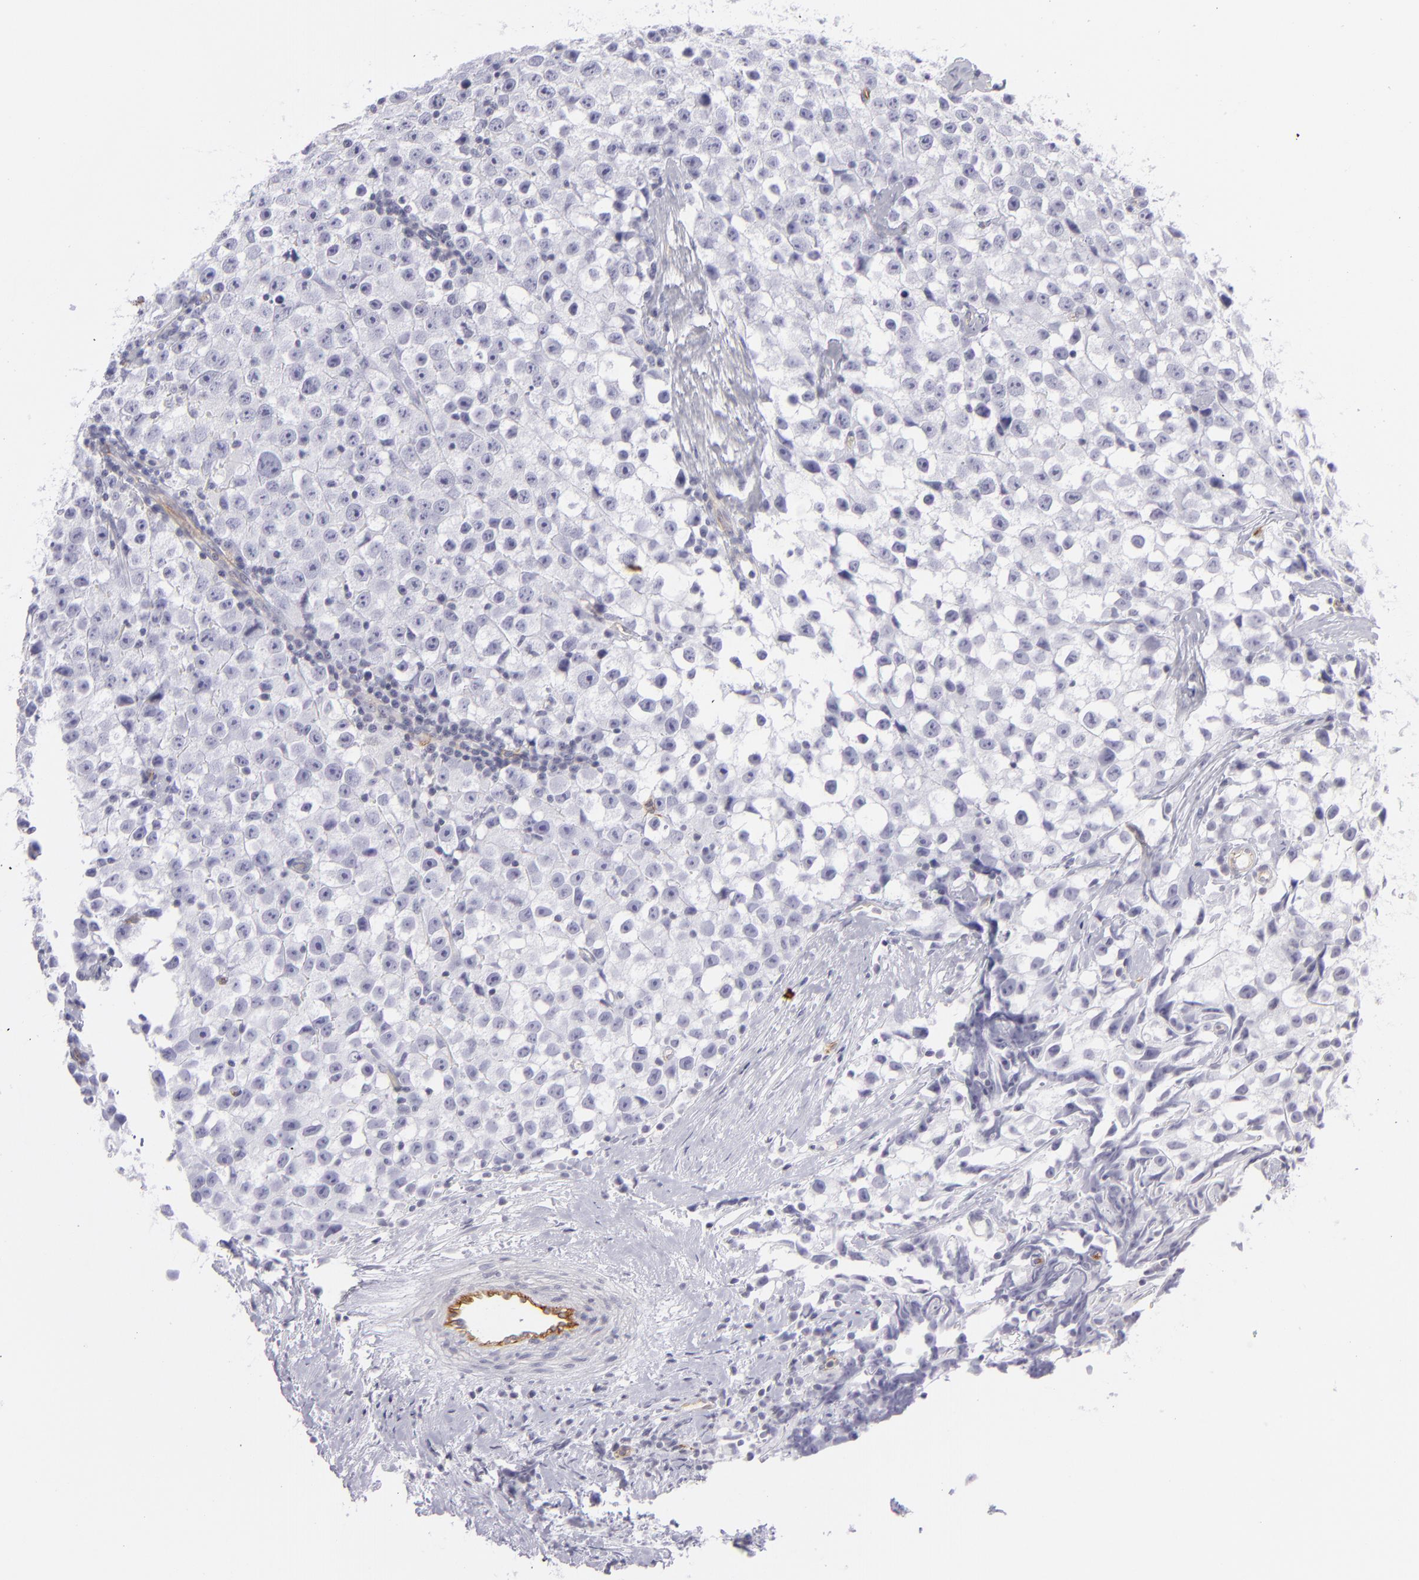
{"staining": {"intensity": "negative", "quantity": "none", "location": "none"}, "tissue": "testis cancer", "cell_type": "Tumor cells", "image_type": "cancer", "snomed": [{"axis": "morphology", "description": "Seminoma, NOS"}, {"axis": "topography", "description": "Testis"}], "caption": "High magnification brightfield microscopy of testis seminoma stained with DAB (brown) and counterstained with hematoxylin (blue): tumor cells show no significant positivity.", "gene": "THBD", "patient": {"sex": "male", "age": 35}}